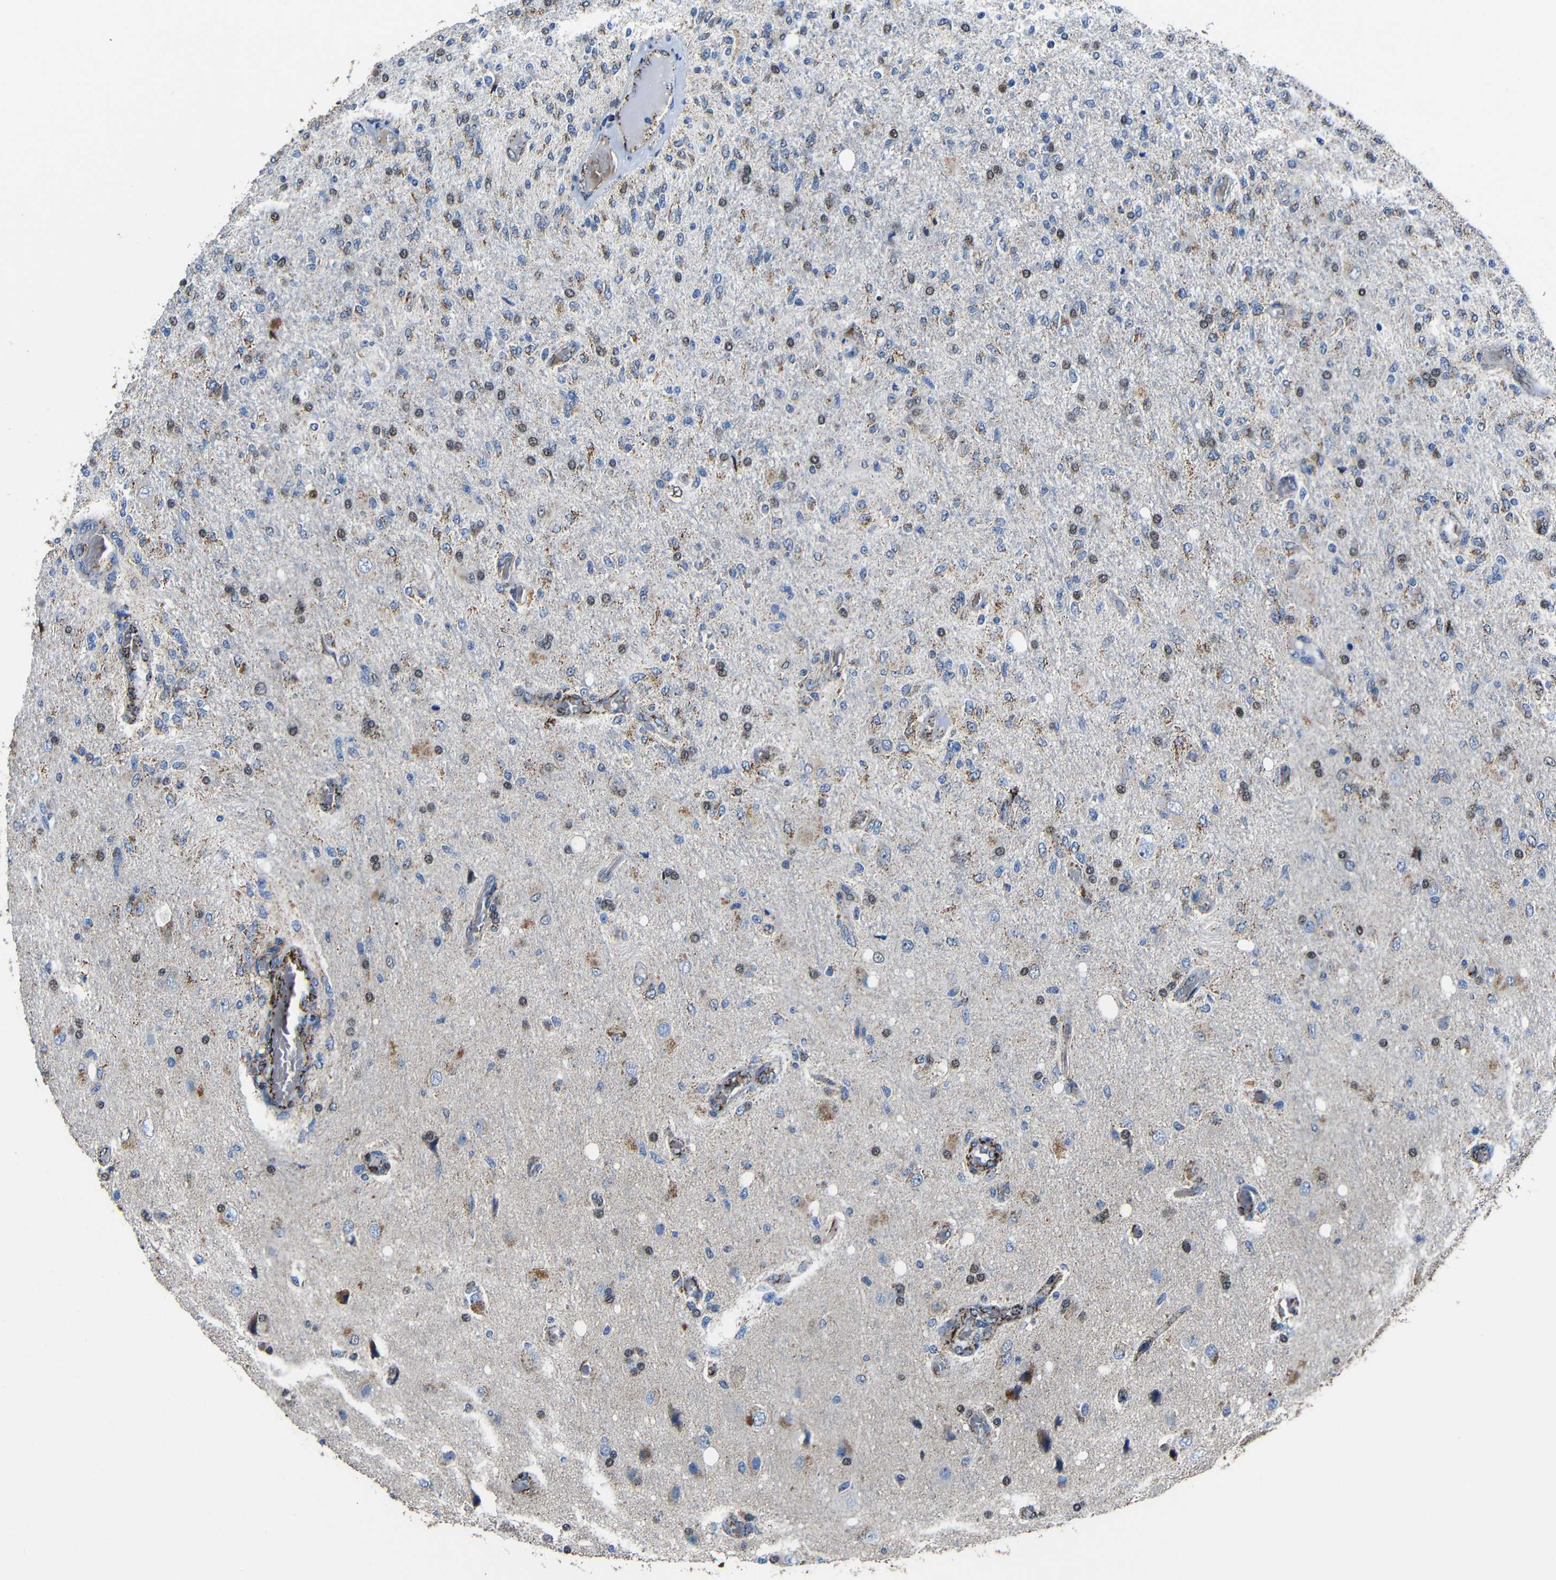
{"staining": {"intensity": "moderate", "quantity": "25%-75%", "location": "nuclear"}, "tissue": "glioma", "cell_type": "Tumor cells", "image_type": "cancer", "snomed": [{"axis": "morphology", "description": "Normal tissue, NOS"}, {"axis": "morphology", "description": "Glioma, malignant, High grade"}, {"axis": "topography", "description": "Cerebral cortex"}], "caption": "A medium amount of moderate nuclear positivity is seen in about 25%-75% of tumor cells in malignant glioma (high-grade) tissue.", "gene": "CA5B", "patient": {"sex": "male", "age": 77}}